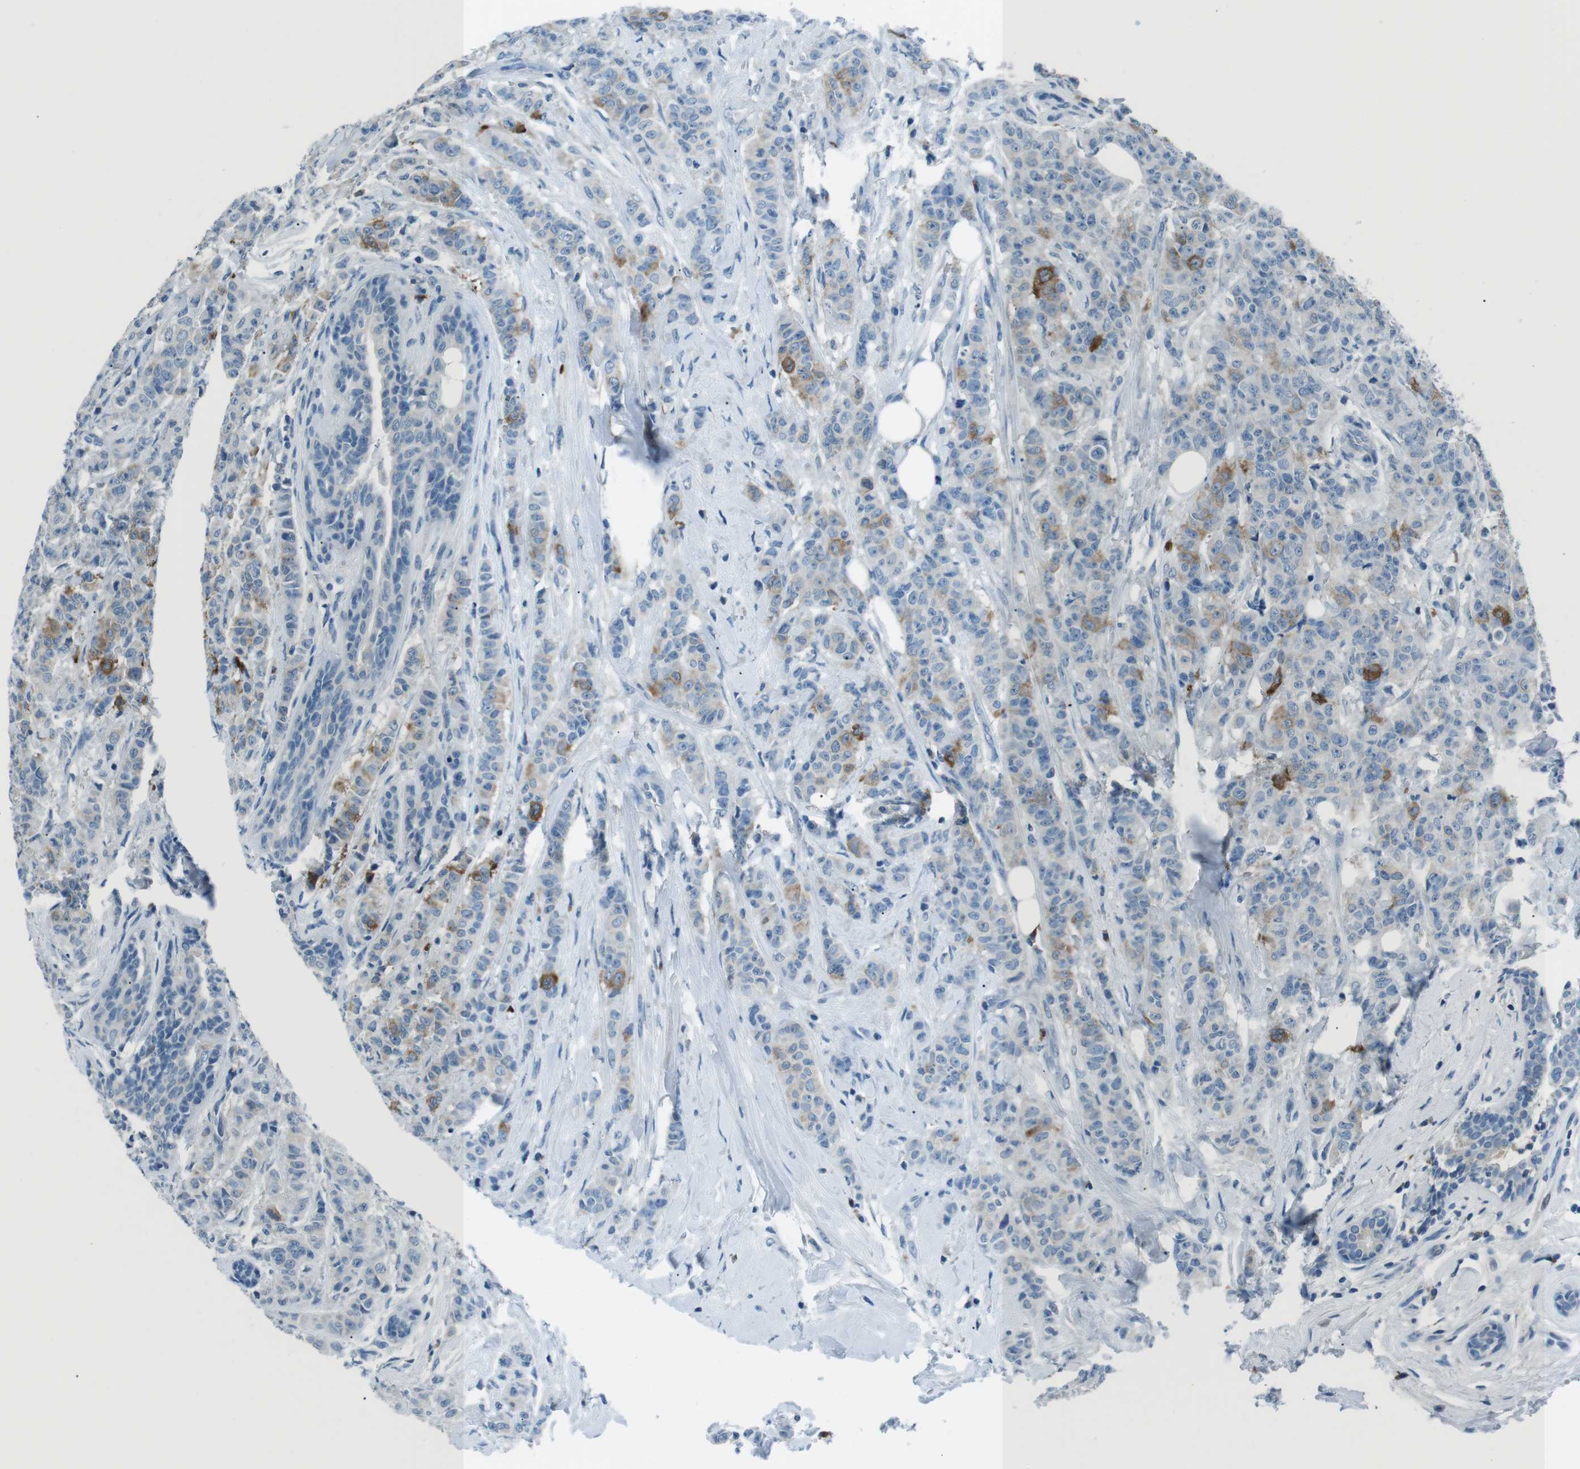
{"staining": {"intensity": "moderate", "quantity": "<25%", "location": "cytoplasmic/membranous"}, "tissue": "breast cancer", "cell_type": "Tumor cells", "image_type": "cancer", "snomed": [{"axis": "morphology", "description": "Normal tissue, NOS"}, {"axis": "morphology", "description": "Duct carcinoma"}, {"axis": "topography", "description": "Breast"}], "caption": "This histopathology image displays IHC staining of human infiltrating ductal carcinoma (breast), with low moderate cytoplasmic/membranous staining in approximately <25% of tumor cells.", "gene": "ST6GAL1", "patient": {"sex": "female", "age": 40}}